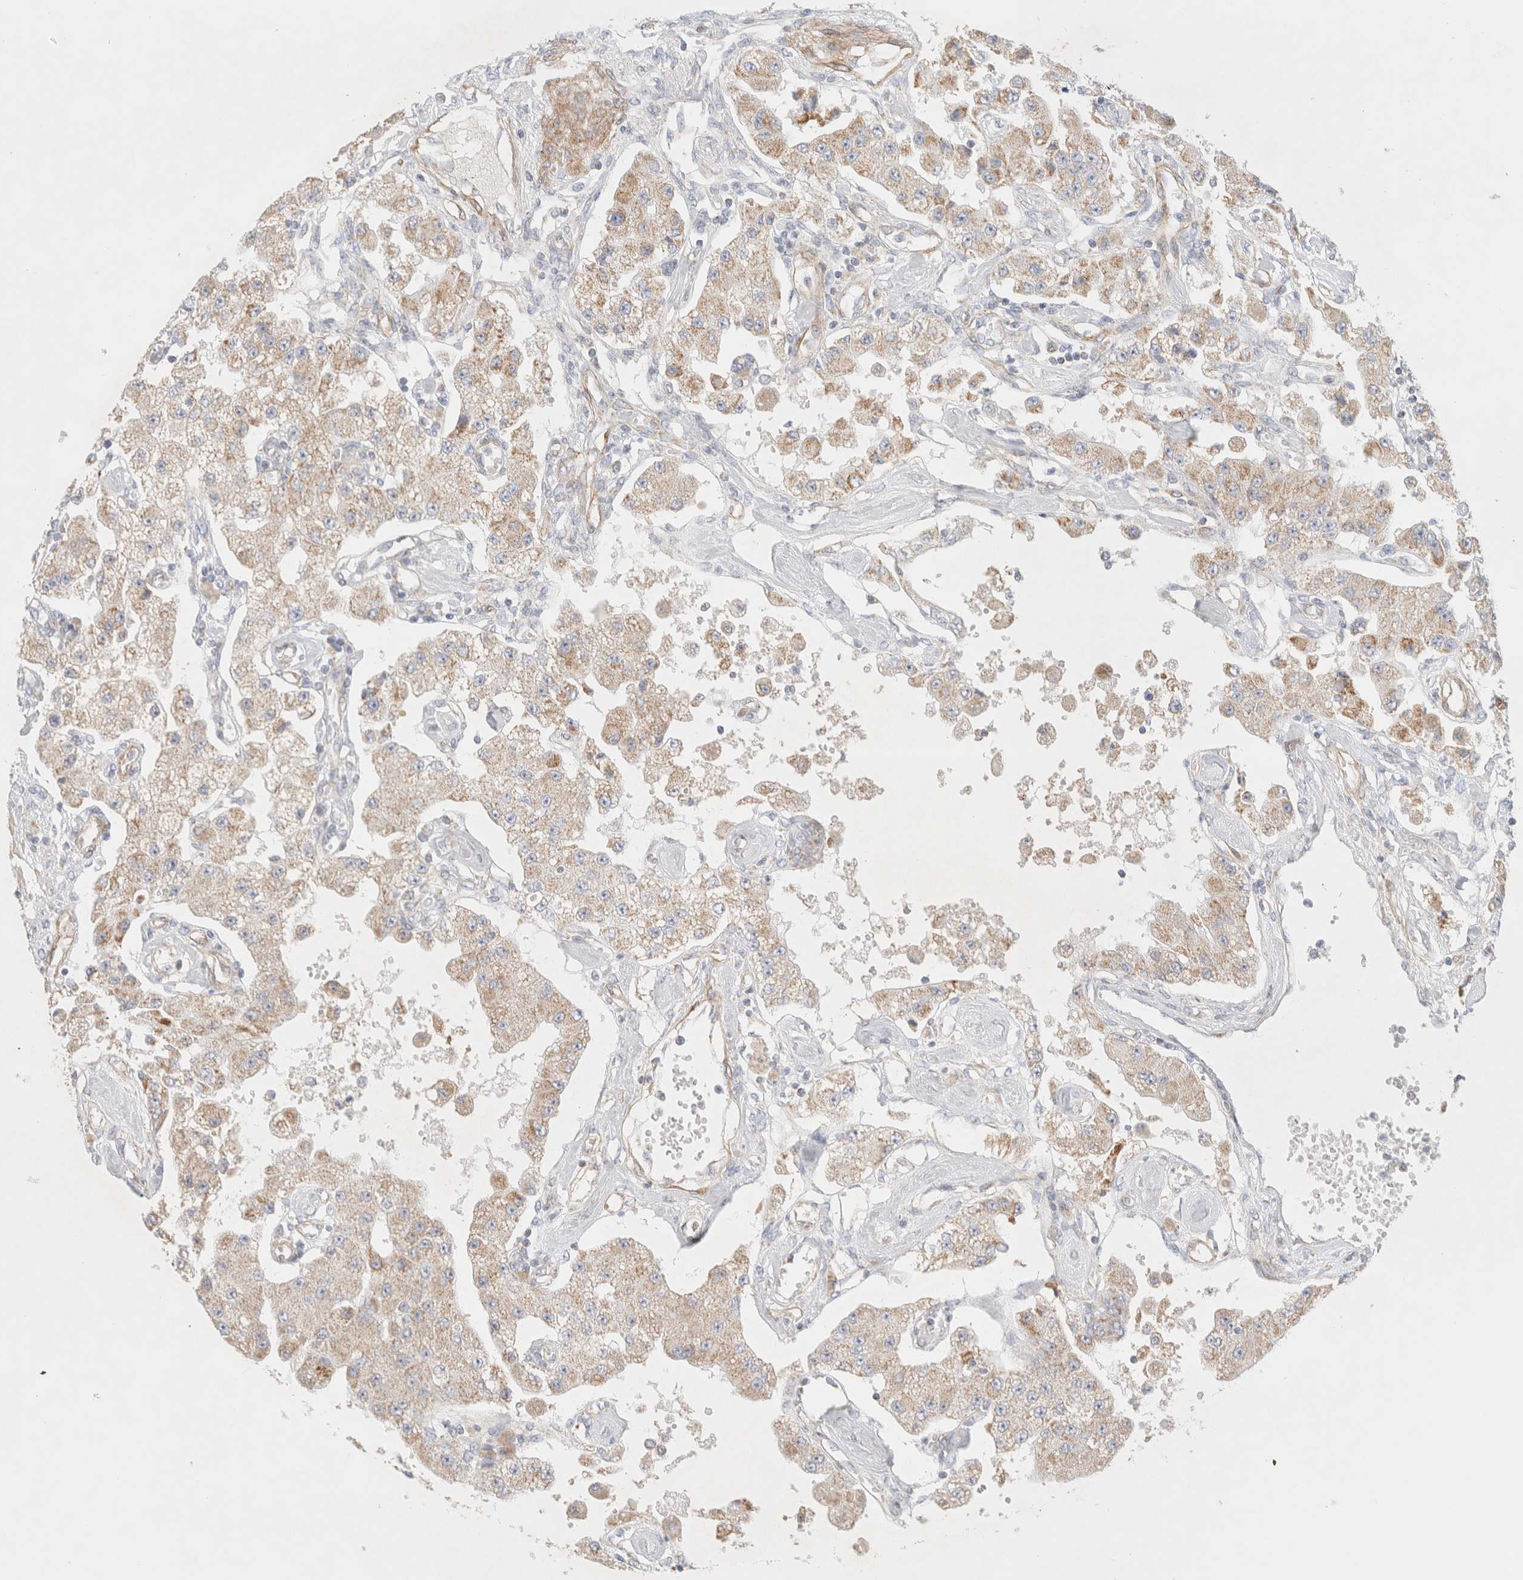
{"staining": {"intensity": "weak", "quantity": ">75%", "location": "cytoplasmic/membranous"}, "tissue": "carcinoid", "cell_type": "Tumor cells", "image_type": "cancer", "snomed": [{"axis": "morphology", "description": "Carcinoid, malignant, NOS"}, {"axis": "topography", "description": "Pancreas"}], "caption": "Weak cytoplasmic/membranous protein staining is identified in approximately >75% of tumor cells in carcinoid.", "gene": "MRM3", "patient": {"sex": "male", "age": 41}}